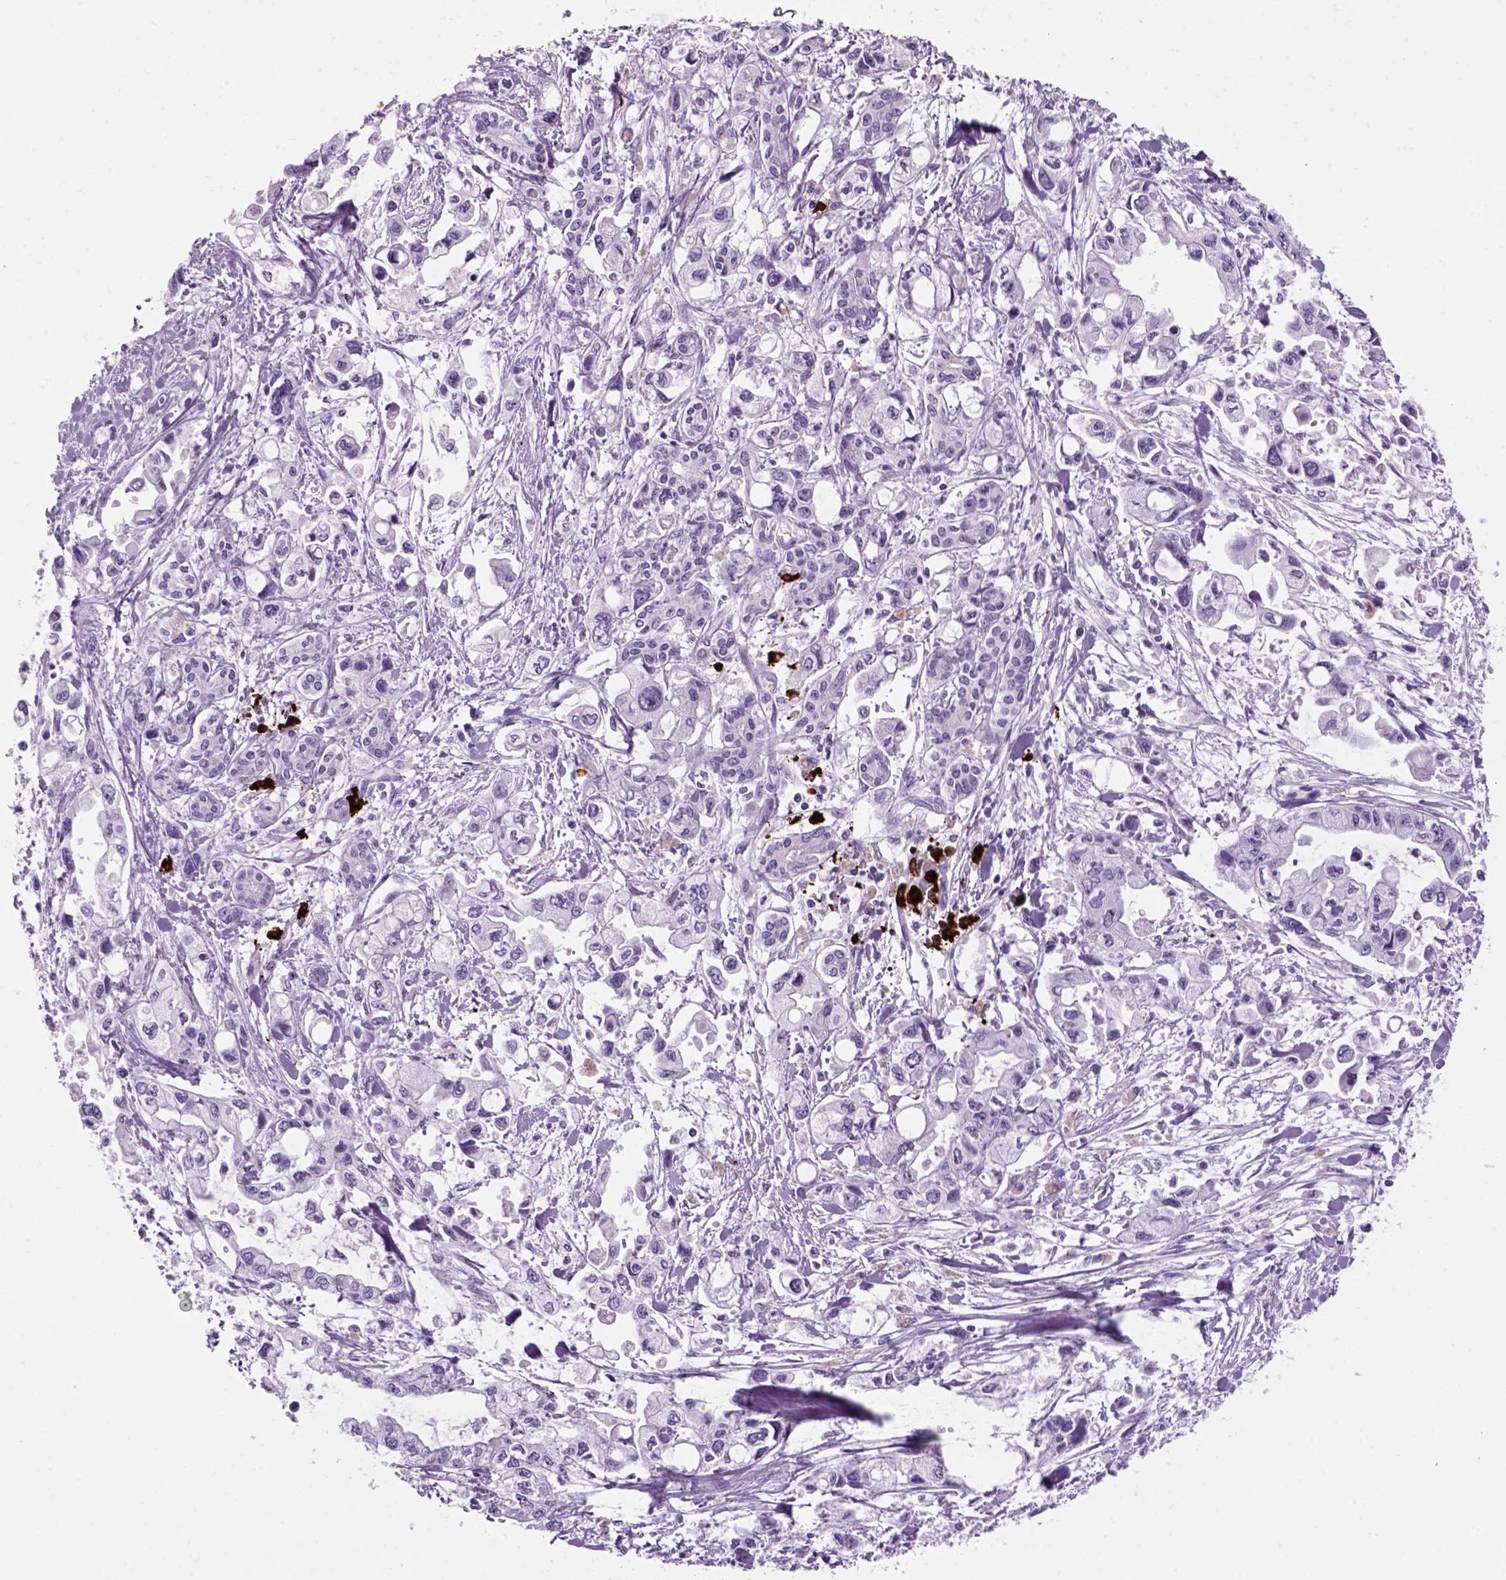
{"staining": {"intensity": "negative", "quantity": "none", "location": "none"}, "tissue": "pancreatic cancer", "cell_type": "Tumor cells", "image_type": "cancer", "snomed": [{"axis": "morphology", "description": "Adenocarcinoma, NOS"}, {"axis": "topography", "description": "Pancreas"}], "caption": "Immunohistochemistry micrograph of neoplastic tissue: human pancreatic adenocarcinoma stained with DAB (3,3'-diaminobenzidine) shows no significant protein positivity in tumor cells. (Stains: DAB immunohistochemistry (IHC) with hematoxylin counter stain, Microscopy: brightfield microscopy at high magnification).", "gene": "MZB1", "patient": {"sex": "female", "age": 61}}